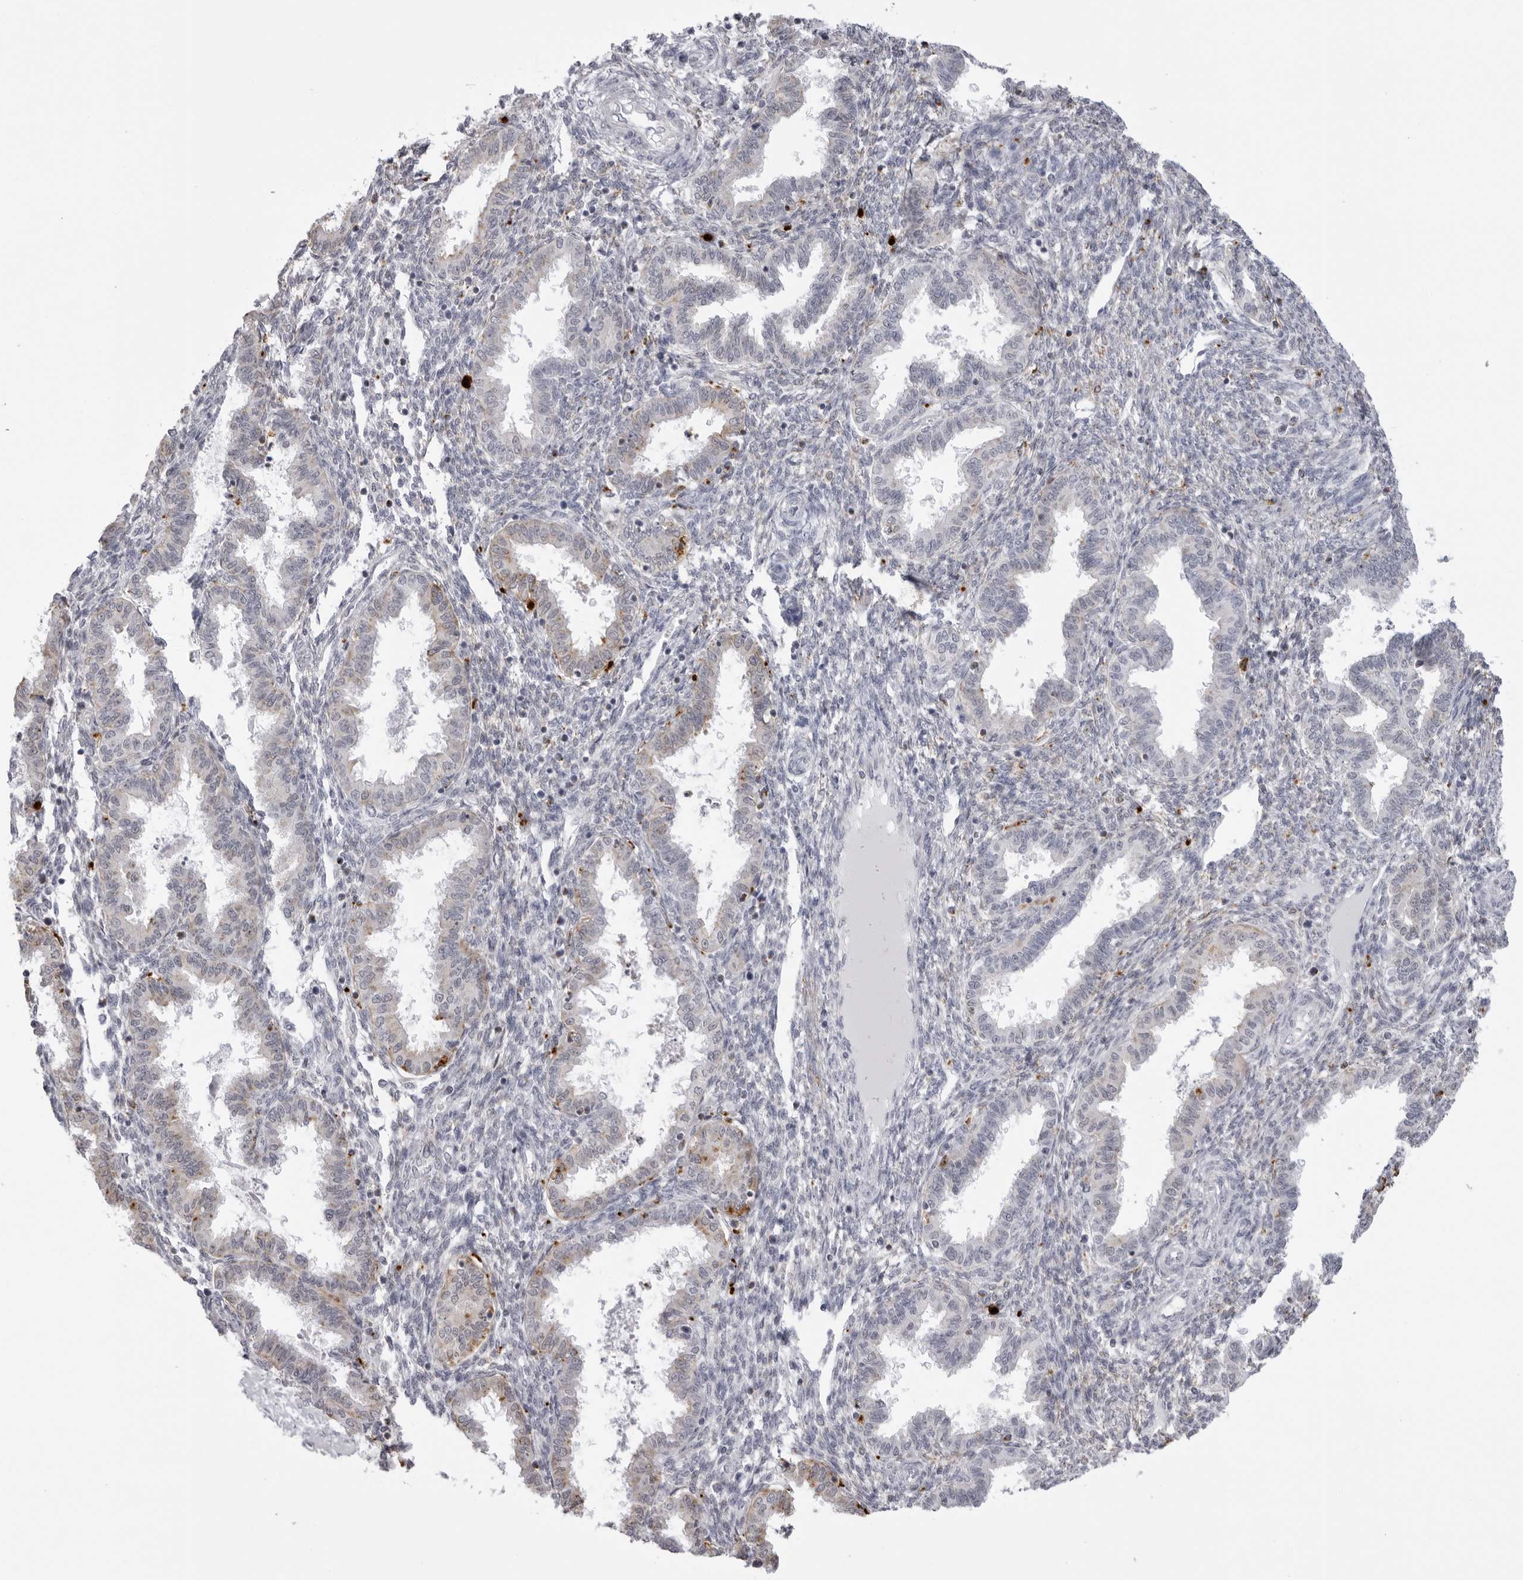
{"staining": {"intensity": "negative", "quantity": "none", "location": "none"}, "tissue": "endometrium", "cell_type": "Cells in endometrial stroma", "image_type": "normal", "snomed": [{"axis": "morphology", "description": "Normal tissue, NOS"}, {"axis": "topography", "description": "Endometrium"}], "caption": "The image displays no staining of cells in endometrial stroma in normal endometrium.", "gene": "IL25", "patient": {"sex": "female", "age": 33}}